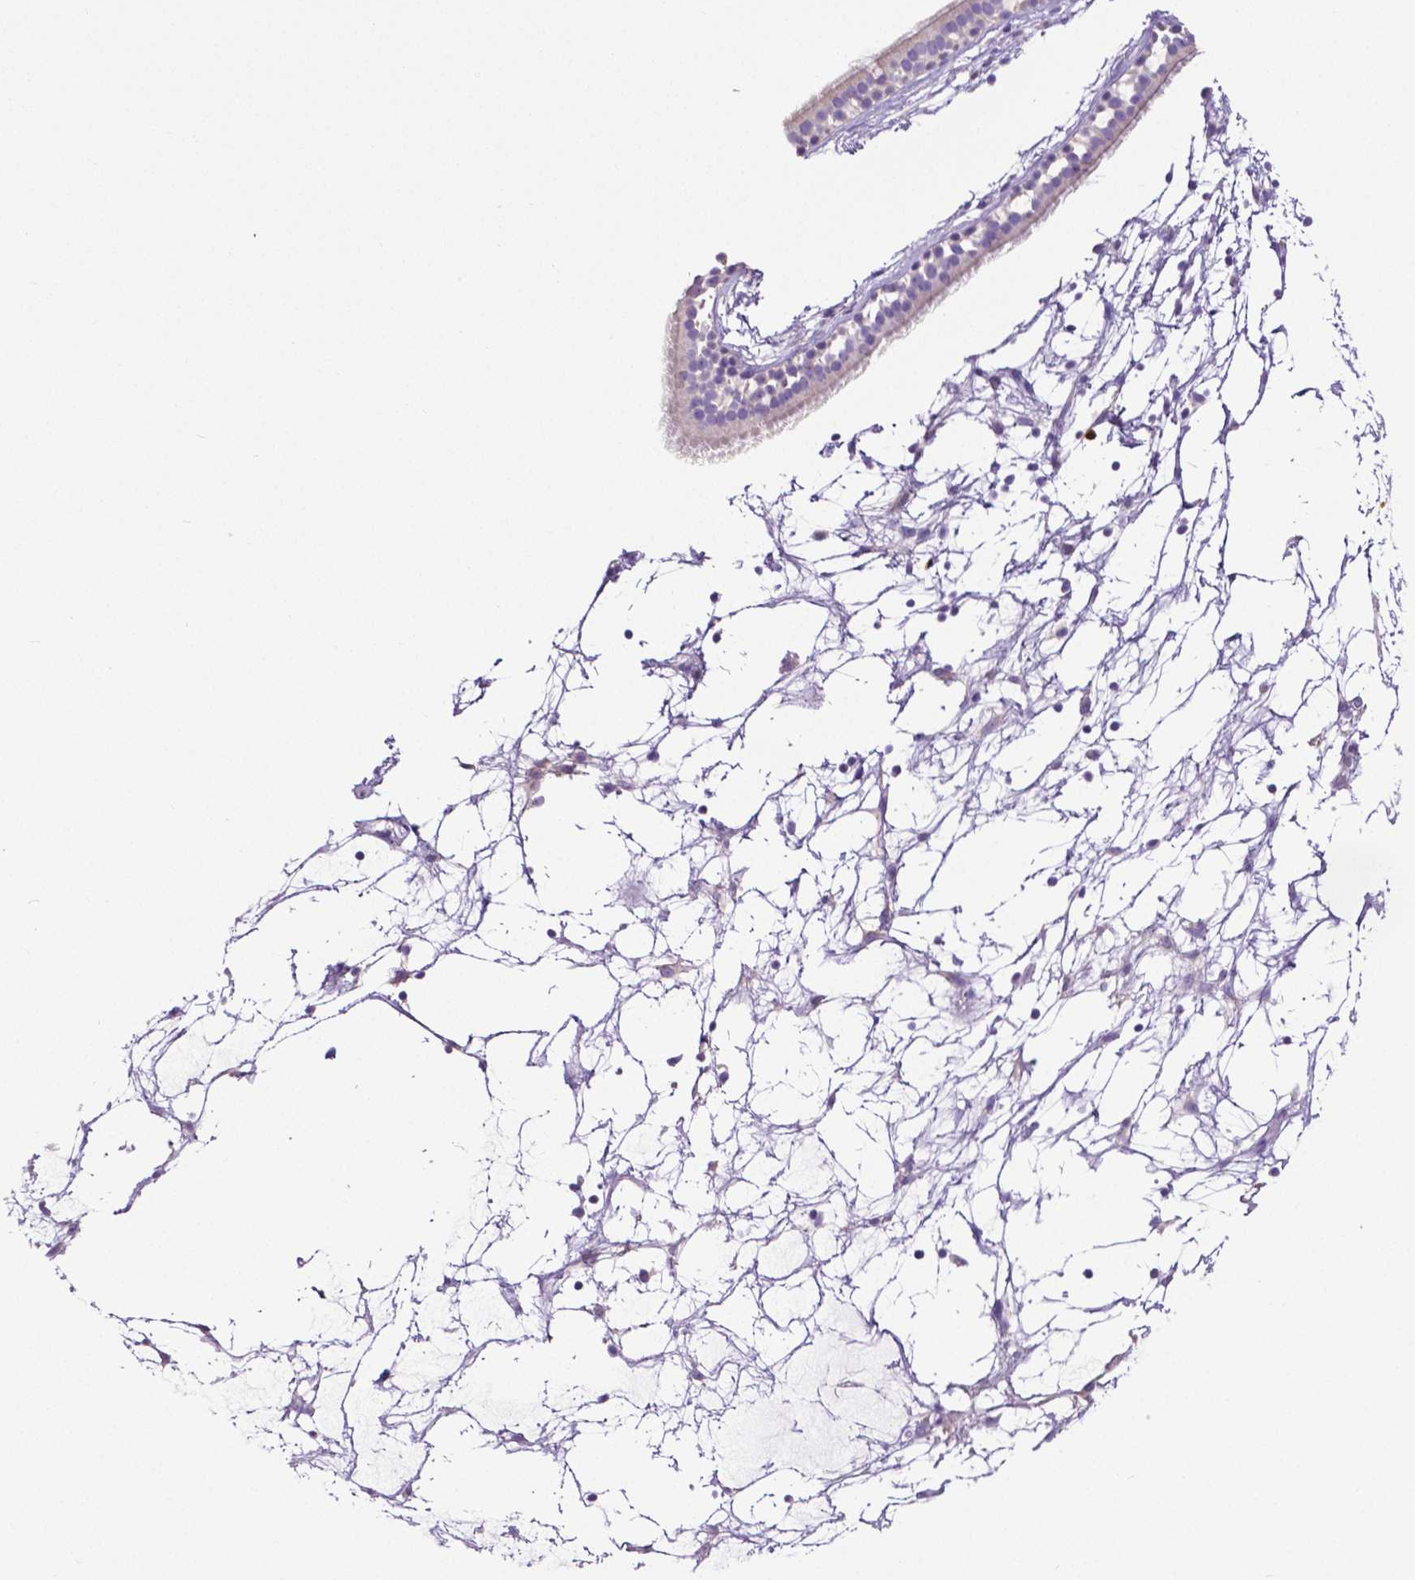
{"staining": {"intensity": "negative", "quantity": "none", "location": "none"}, "tissue": "nasopharynx", "cell_type": "Respiratory epithelial cells", "image_type": "normal", "snomed": [{"axis": "morphology", "description": "Normal tissue, NOS"}, {"axis": "topography", "description": "Nasopharynx"}], "caption": "DAB (3,3'-diaminobenzidine) immunohistochemical staining of benign nasopharynx demonstrates no significant positivity in respiratory epithelial cells.", "gene": "MMP9", "patient": {"sex": "male", "age": 68}}